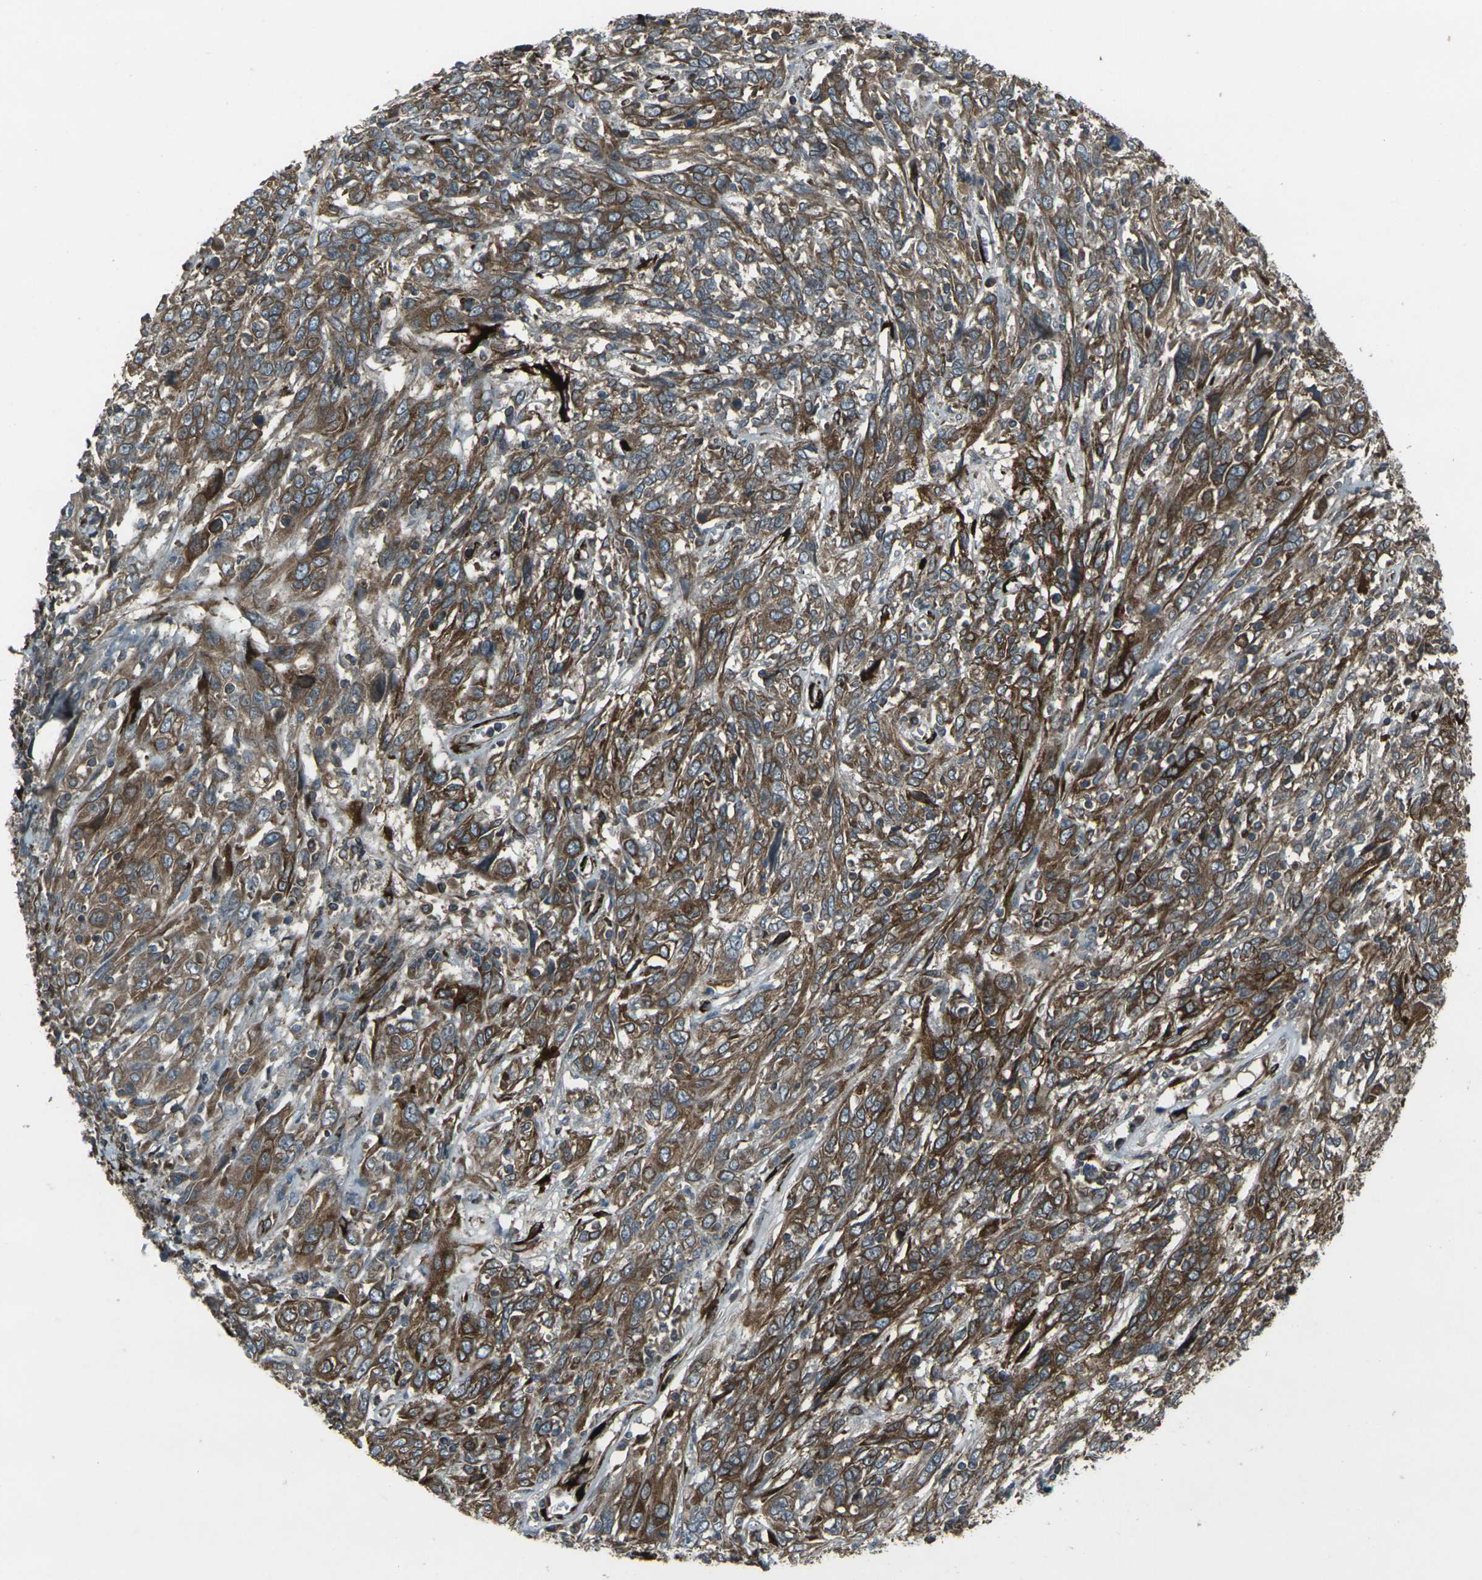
{"staining": {"intensity": "strong", "quantity": "25%-75%", "location": "cytoplasmic/membranous"}, "tissue": "cervical cancer", "cell_type": "Tumor cells", "image_type": "cancer", "snomed": [{"axis": "morphology", "description": "Squamous cell carcinoma, NOS"}, {"axis": "topography", "description": "Cervix"}], "caption": "Squamous cell carcinoma (cervical) stained for a protein (brown) demonstrates strong cytoplasmic/membranous positive staining in about 25%-75% of tumor cells.", "gene": "LSMEM1", "patient": {"sex": "female", "age": 46}}